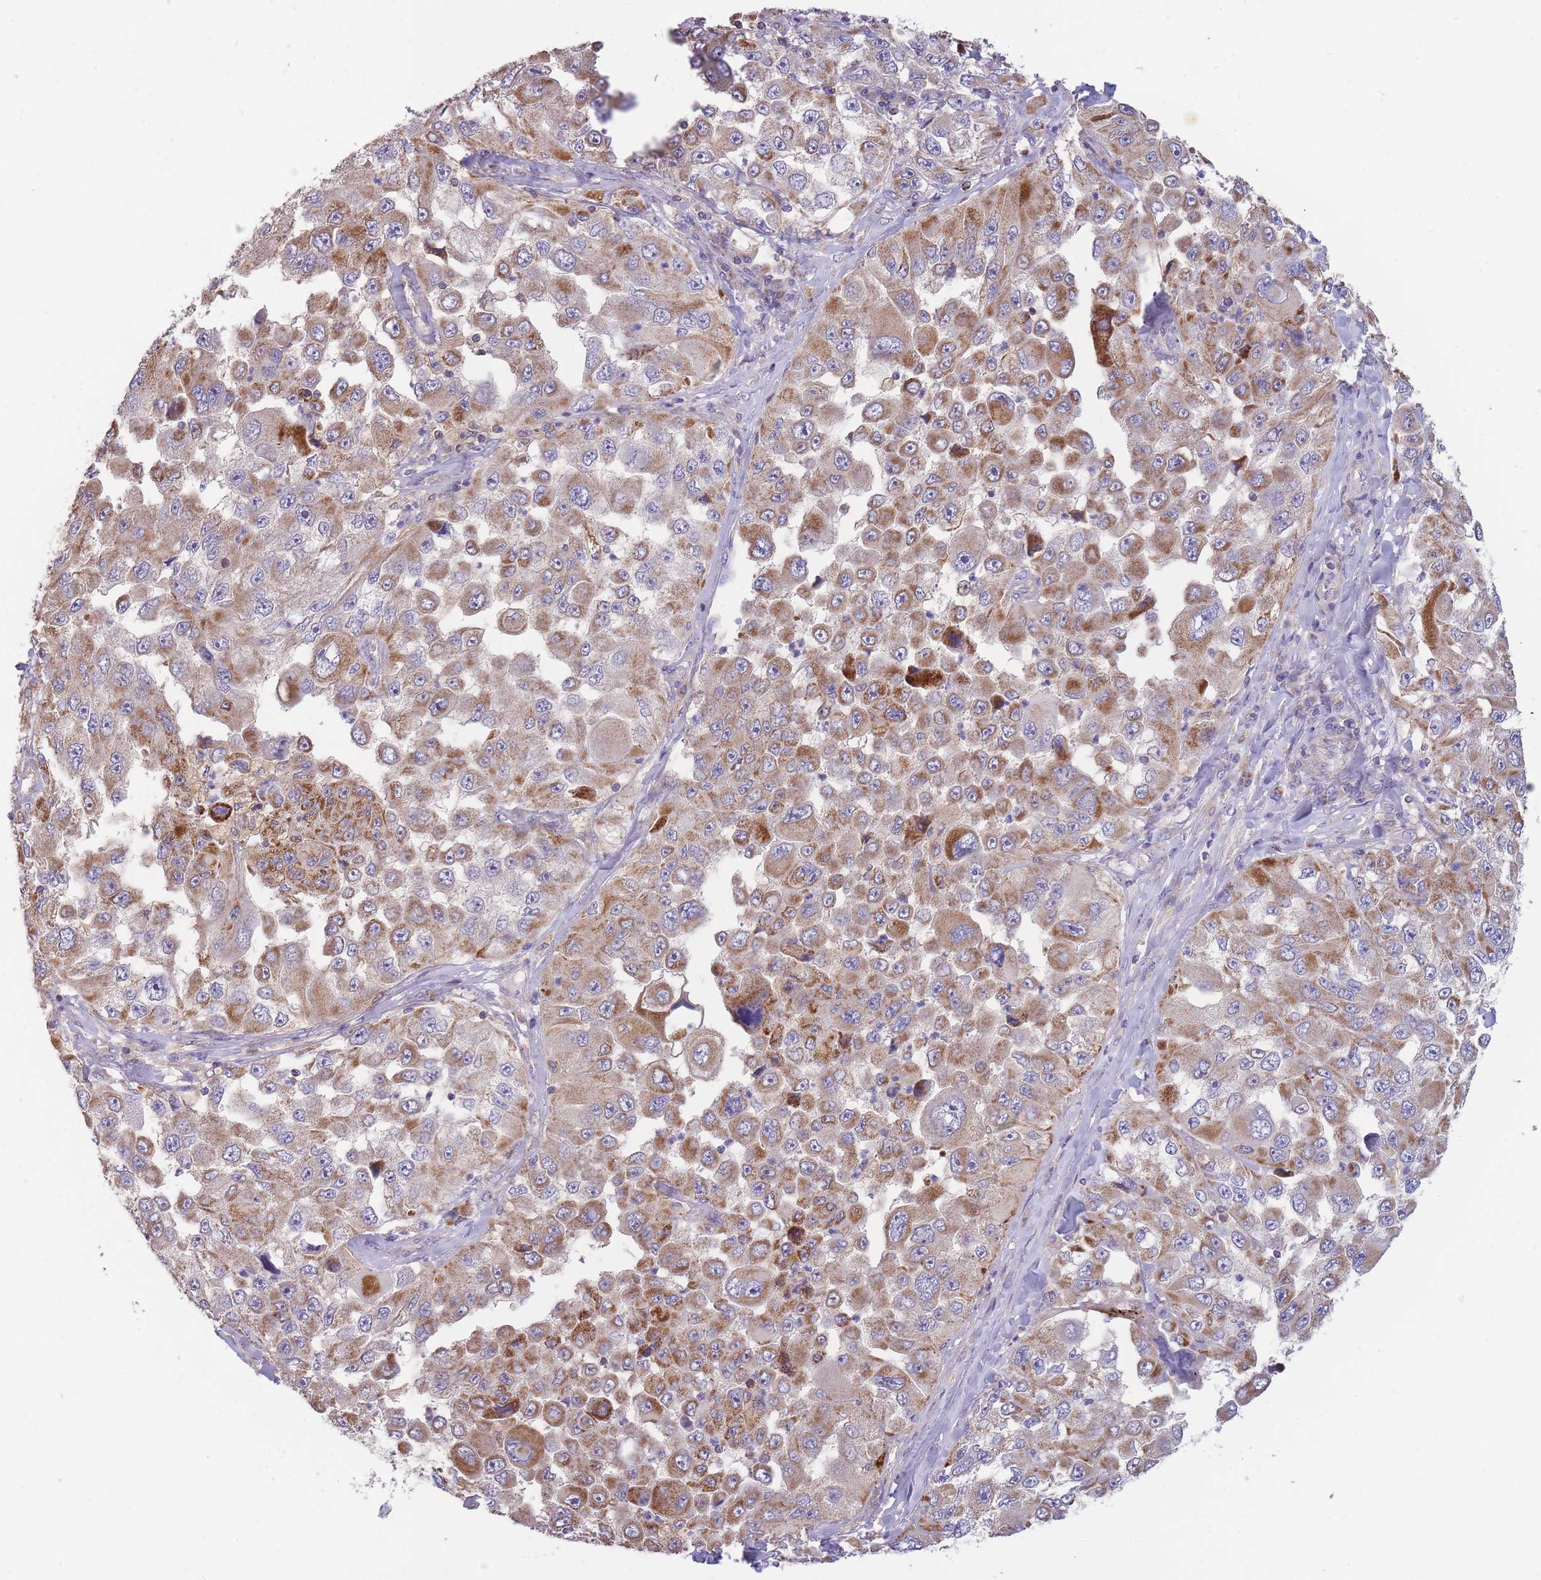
{"staining": {"intensity": "moderate", "quantity": ">75%", "location": "cytoplasmic/membranous"}, "tissue": "melanoma", "cell_type": "Tumor cells", "image_type": "cancer", "snomed": [{"axis": "morphology", "description": "Malignant melanoma, Metastatic site"}, {"axis": "topography", "description": "Lymph node"}], "caption": "Brown immunohistochemical staining in malignant melanoma (metastatic site) exhibits moderate cytoplasmic/membranous positivity in about >75% of tumor cells. (IHC, brightfield microscopy, high magnification).", "gene": "SLC25A42", "patient": {"sex": "male", "age": 62}}